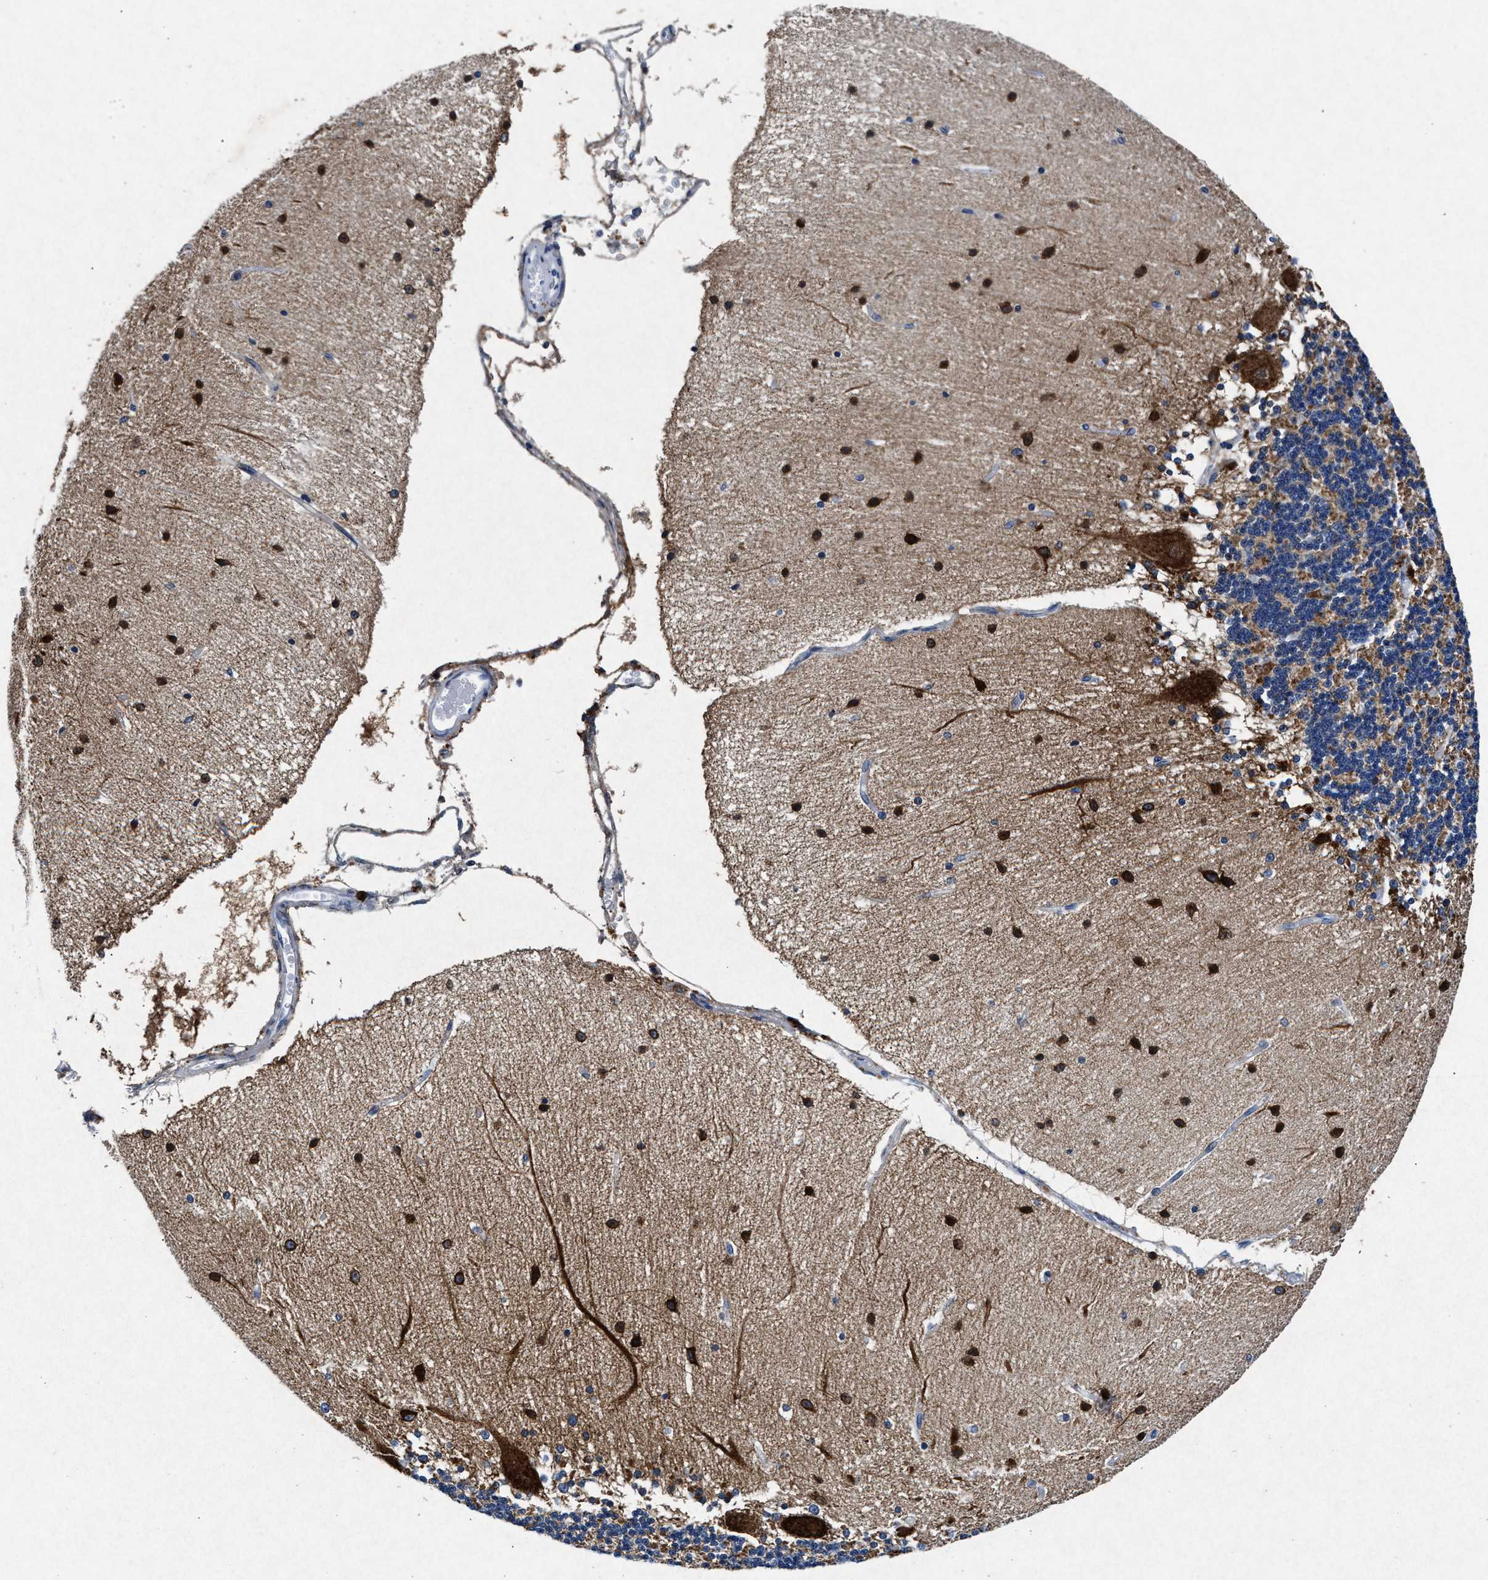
{"staining": {"intensity": "moderate", "quantity": "25%-75%", "location": "cytoplasmic/membranous"}, "tissue": "cerebellum", "cell_type": "Cells in granular layer", "image_type": "normal", "snomed": [{"axis": "morphology", "description": "Normal tissue, NOS"}, {"axis": "topography", "description": "Cerebellum"}], "caption": "Immunohistochemistry (DAB) staining of normal cerebellum displays moderate cytoplasmic/membranous protein positivity in about 25%-75% of cells in granular layer.", "gene": "MAP6", "patient": {"sex": "female", "age": 54}}